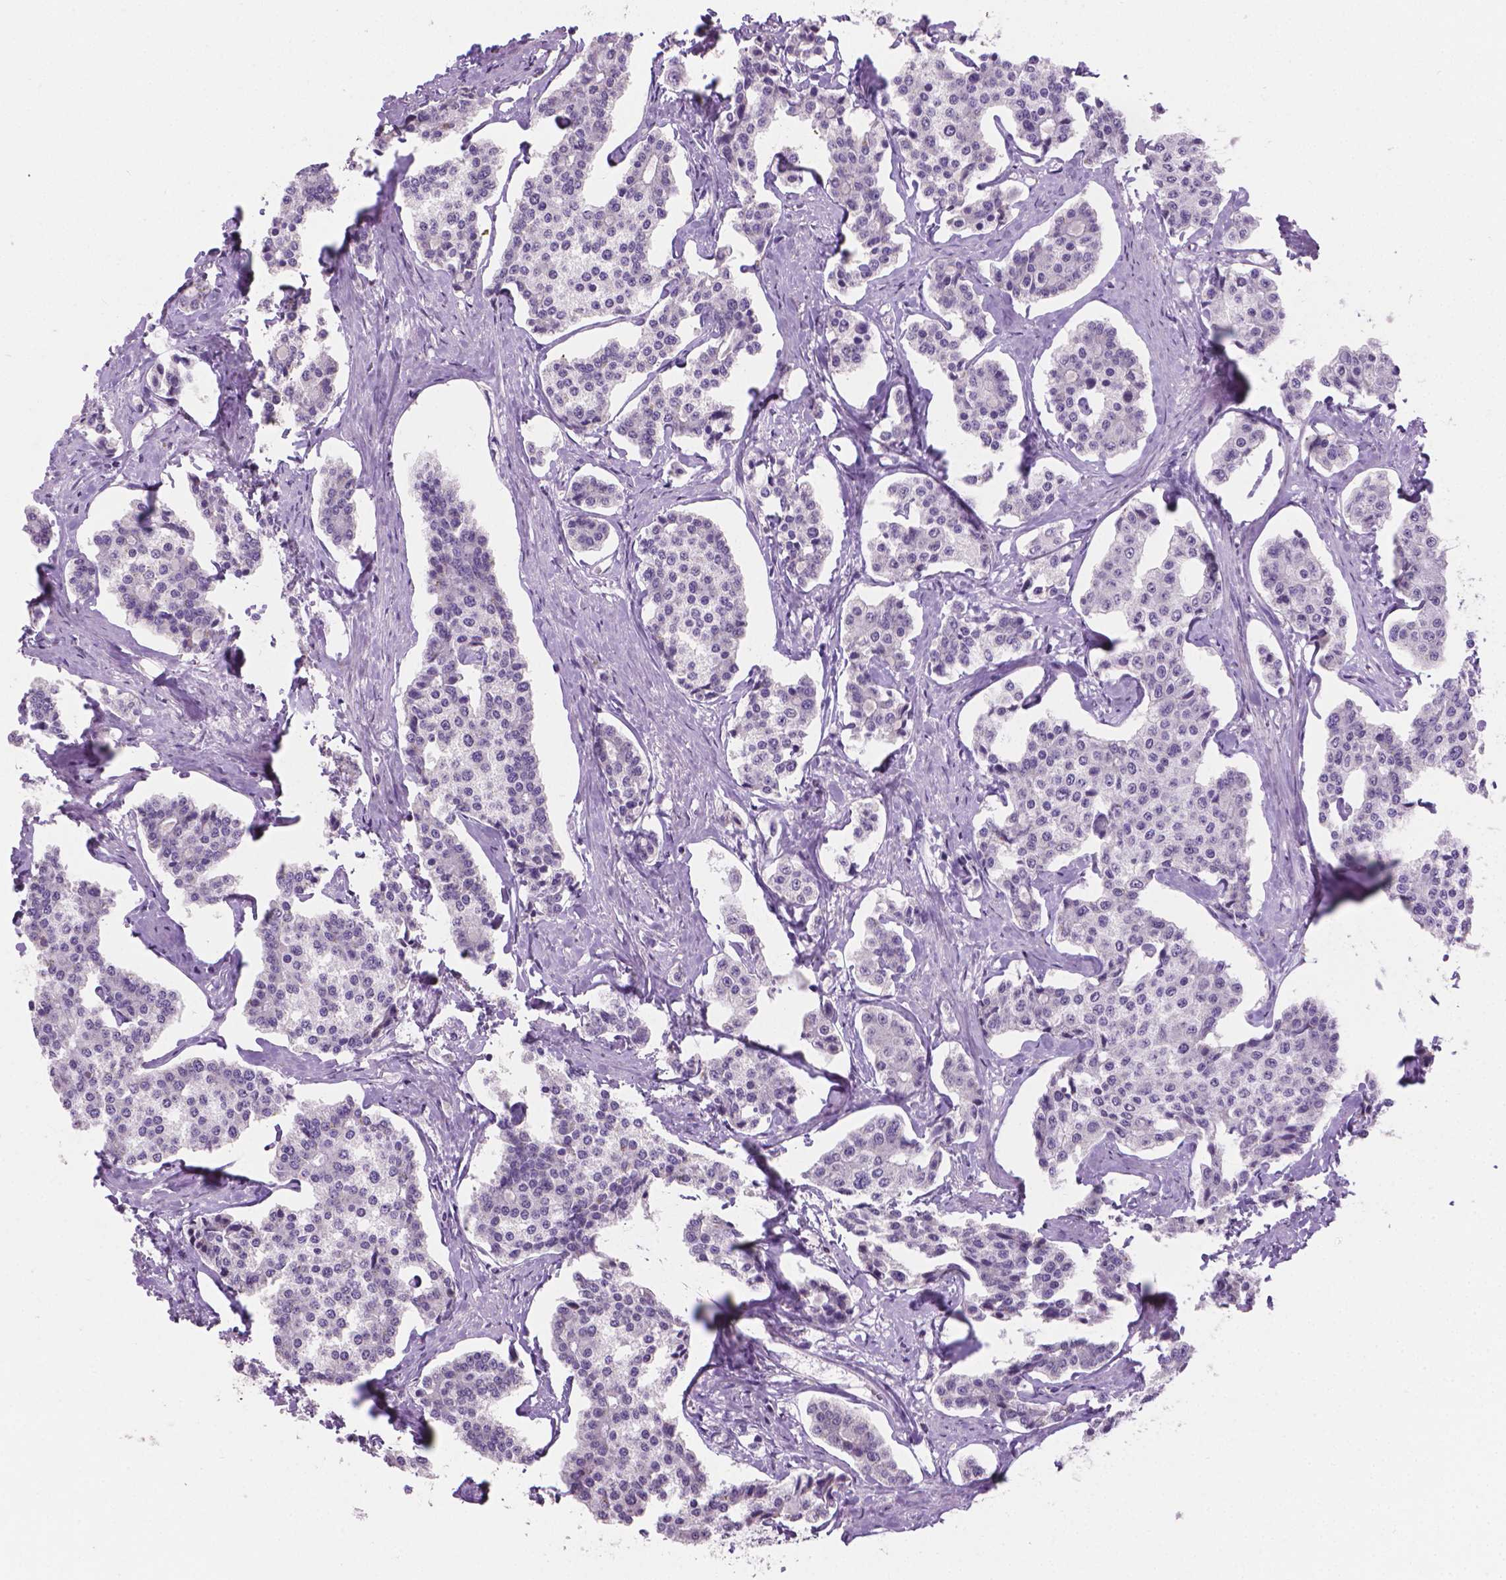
{"staining": {"intensity": "negative", "quantity": "none", "location": "none"}, "tissue": "carcinoid", "cell_type": "Tumor cells", "image_type": "cancer", "snomed": [{"axis": "morphology", "description": "Carcinoid, malignant, NOS"}, {"axis": "topography", "description": "Small intestine"}], "caption": "This is an IHC image of human carcinoid. There is no expression in tumor cells.", "gene": "TNNI2", "patient": {"sex": "female", "age": 65}}